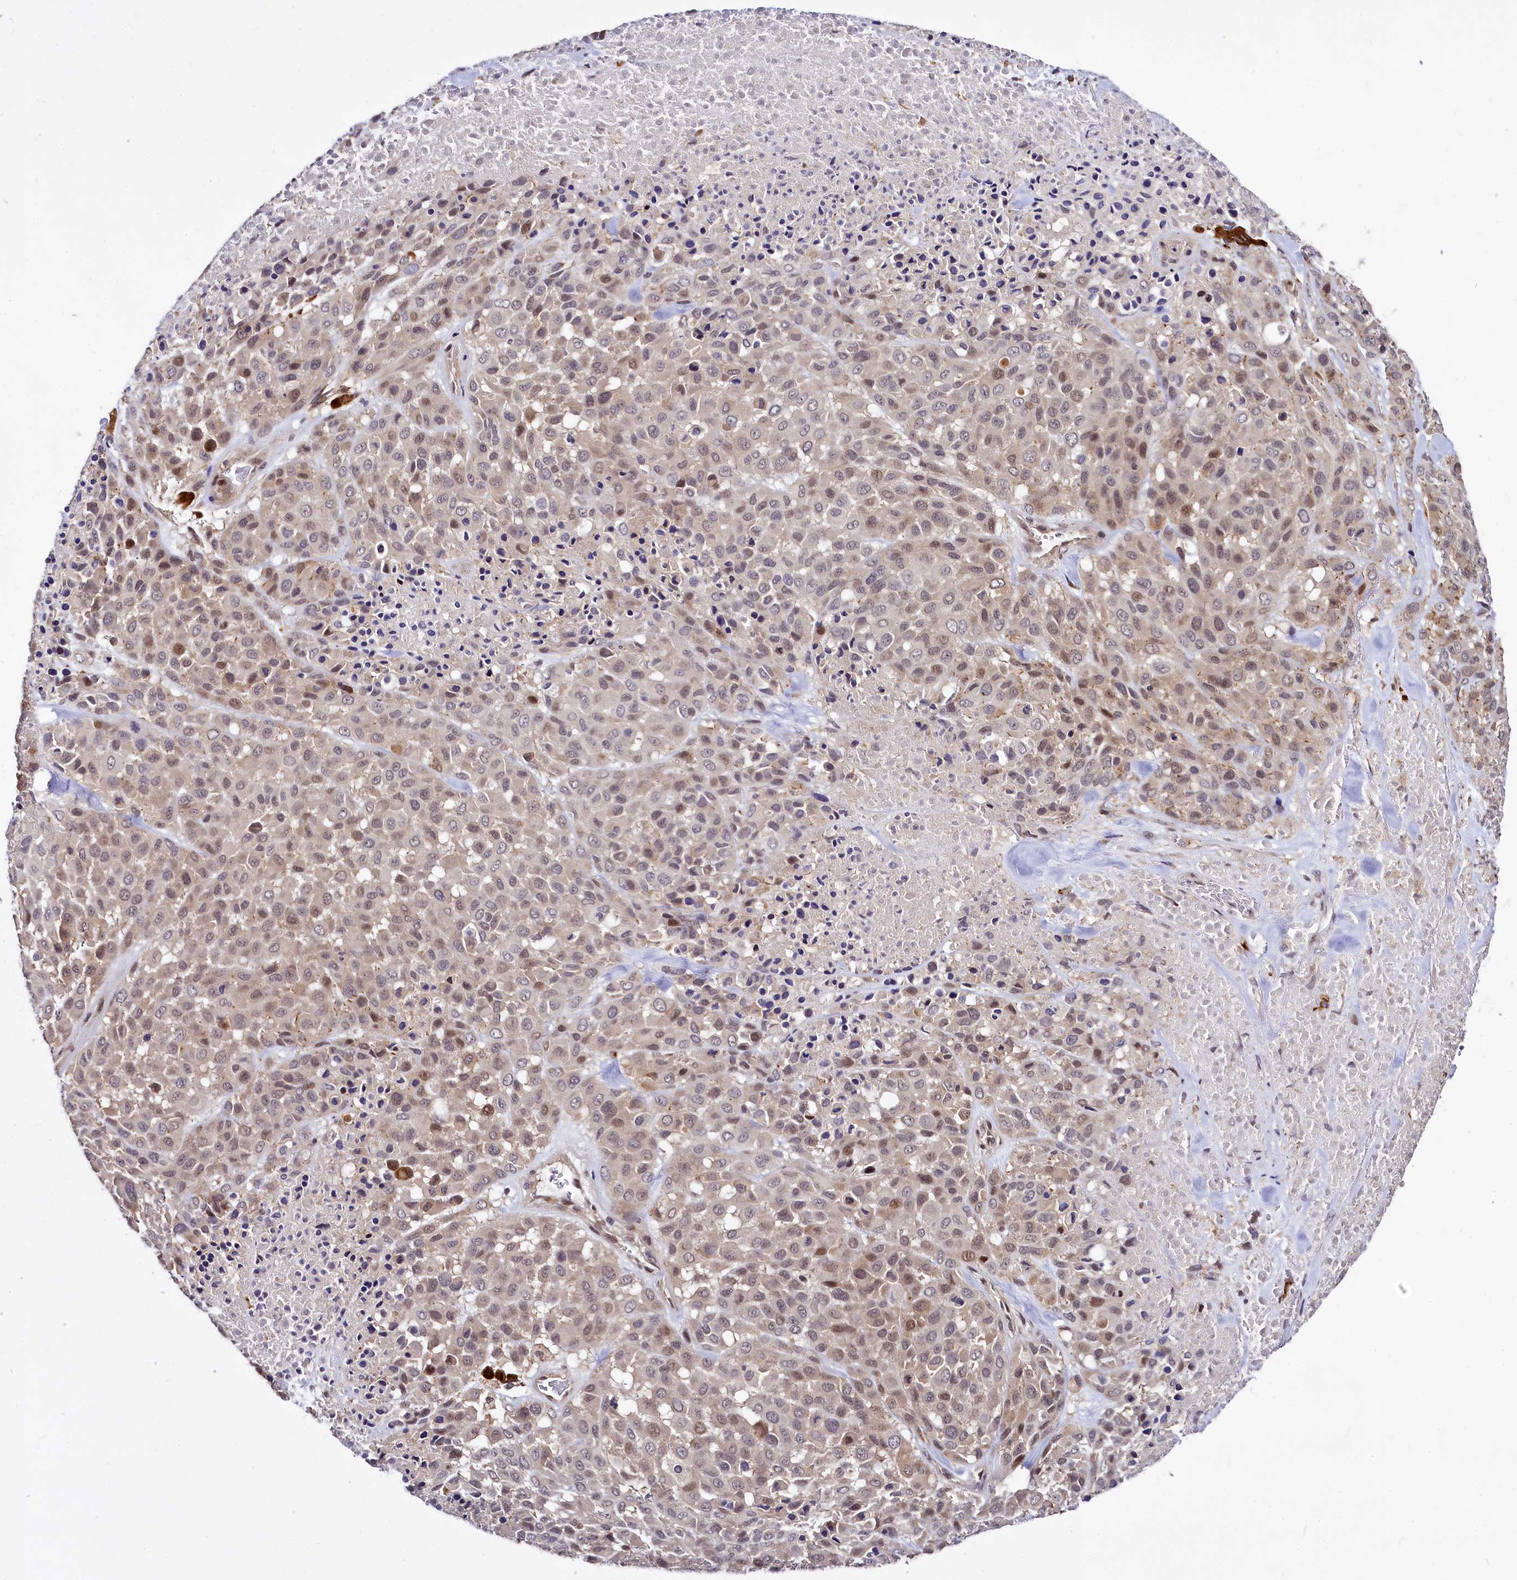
{"staining": {"intensity": "moderate", "quantity": "<25%", "location": "cytoplasmic/membranous,nuclear"}, "tissue": "melanoma", "cell_type": "Tumor cells", "image_type": "cancer", "snomed": [{"axis": "morphology", "description": "Malignant melanoma, Metastatic site"}, {"axis": "topography", "description": "Skin"}], "caption": "This is a histology image of IHC staining of melanoma, which shows moderate positivity in the cytoplasmic/membranous and nuclear of tumor cells.", "gene": "ATG101", "patient": {"sex": "female", "age": 81}}